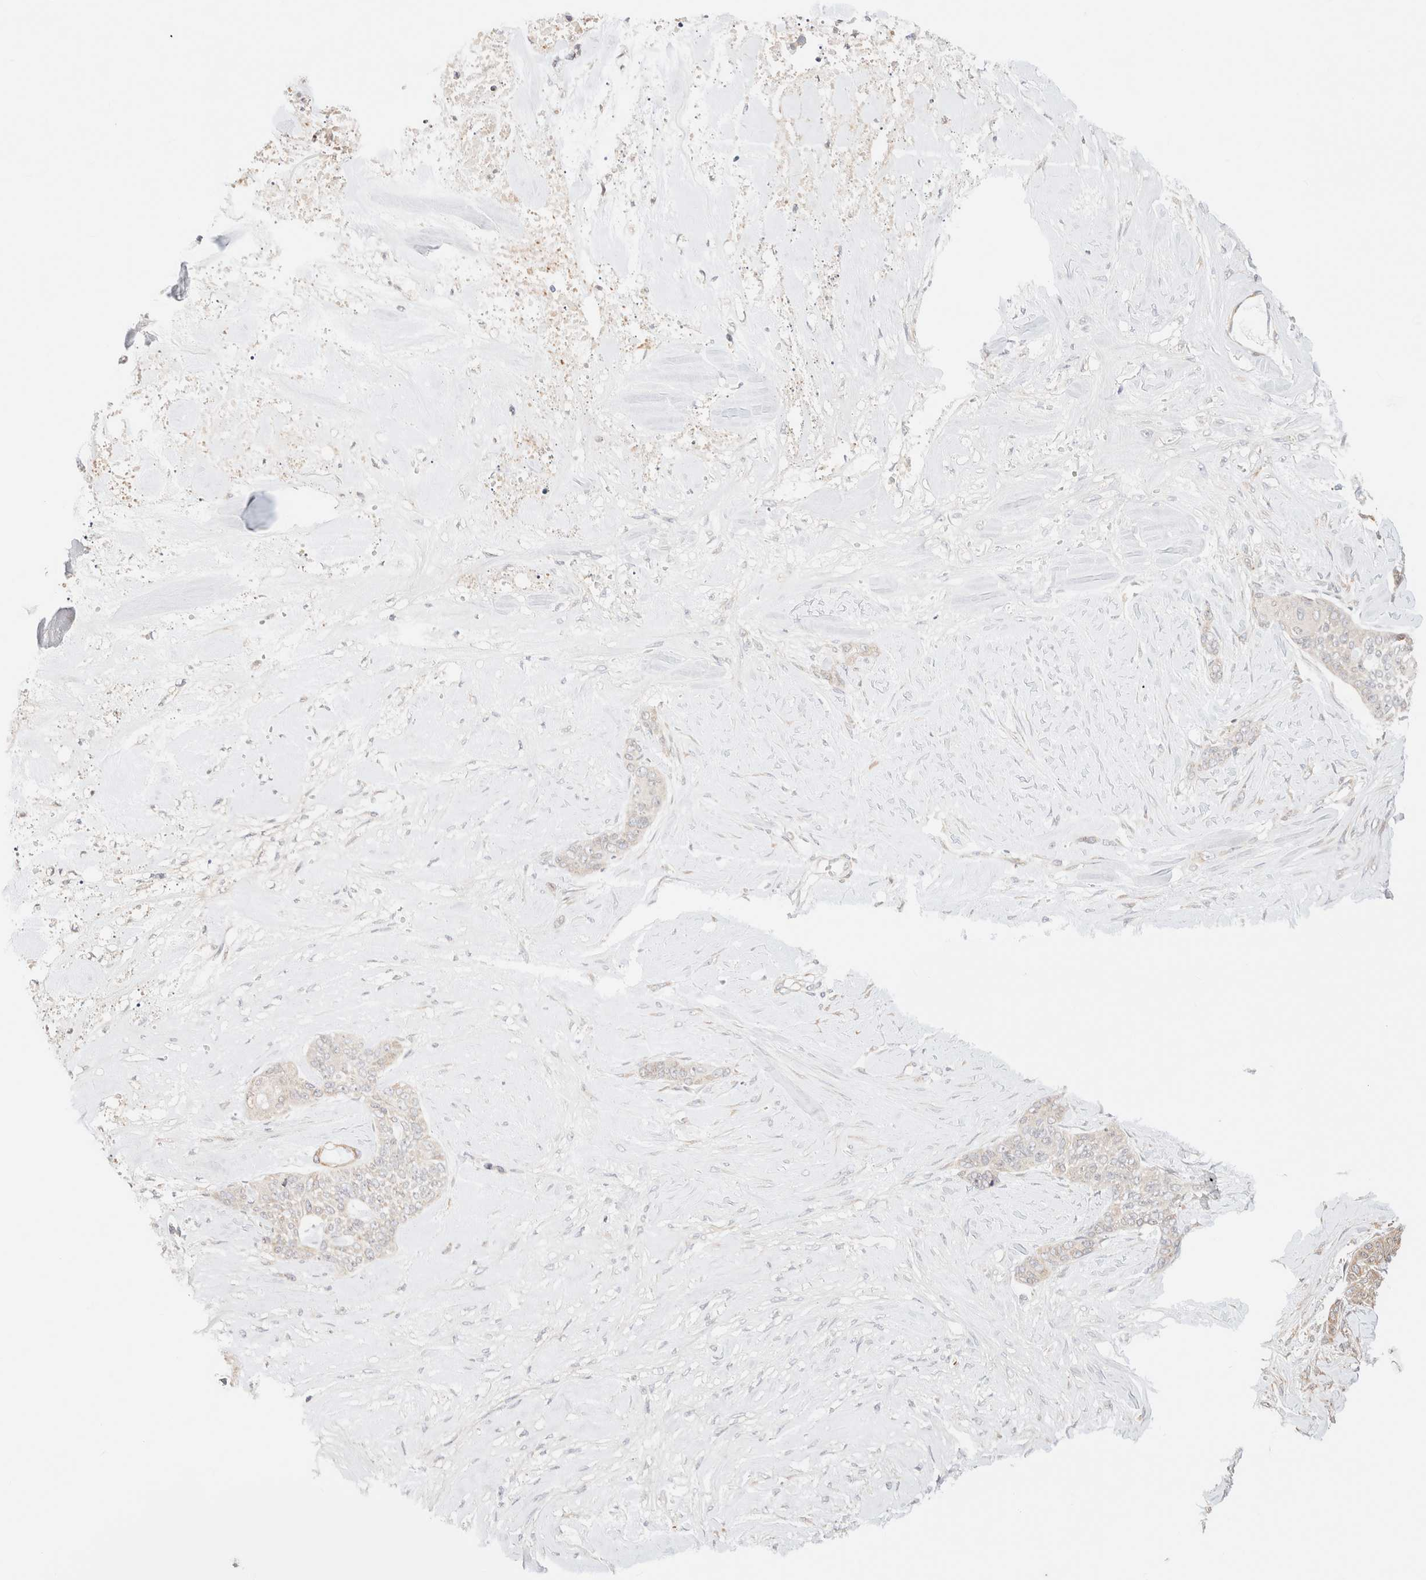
{"staining": {"intensity": "weak", "quantity": "25%-75%", "location": "cytoplasmic/membranous"}, "tissue": "skin cancer", "cell_type": "Tumor cells", "image_type": "cancer", "snomed": [{"axis": "morphology", "description": "Basal cell carcinoma"}, {"axis": "topography", "description": "Skin"}], "caption": "High-magnification brightfield microscopy of skin cancer stained with DAB (brown) and counterstained with hematoxylin (blue). tumor cells exhibit weak cytoplasmic/membranous positivity is identified in about25%-75% of cells.", "gene": "RRP15", "patient": {"sex": "female", "age": 64}}